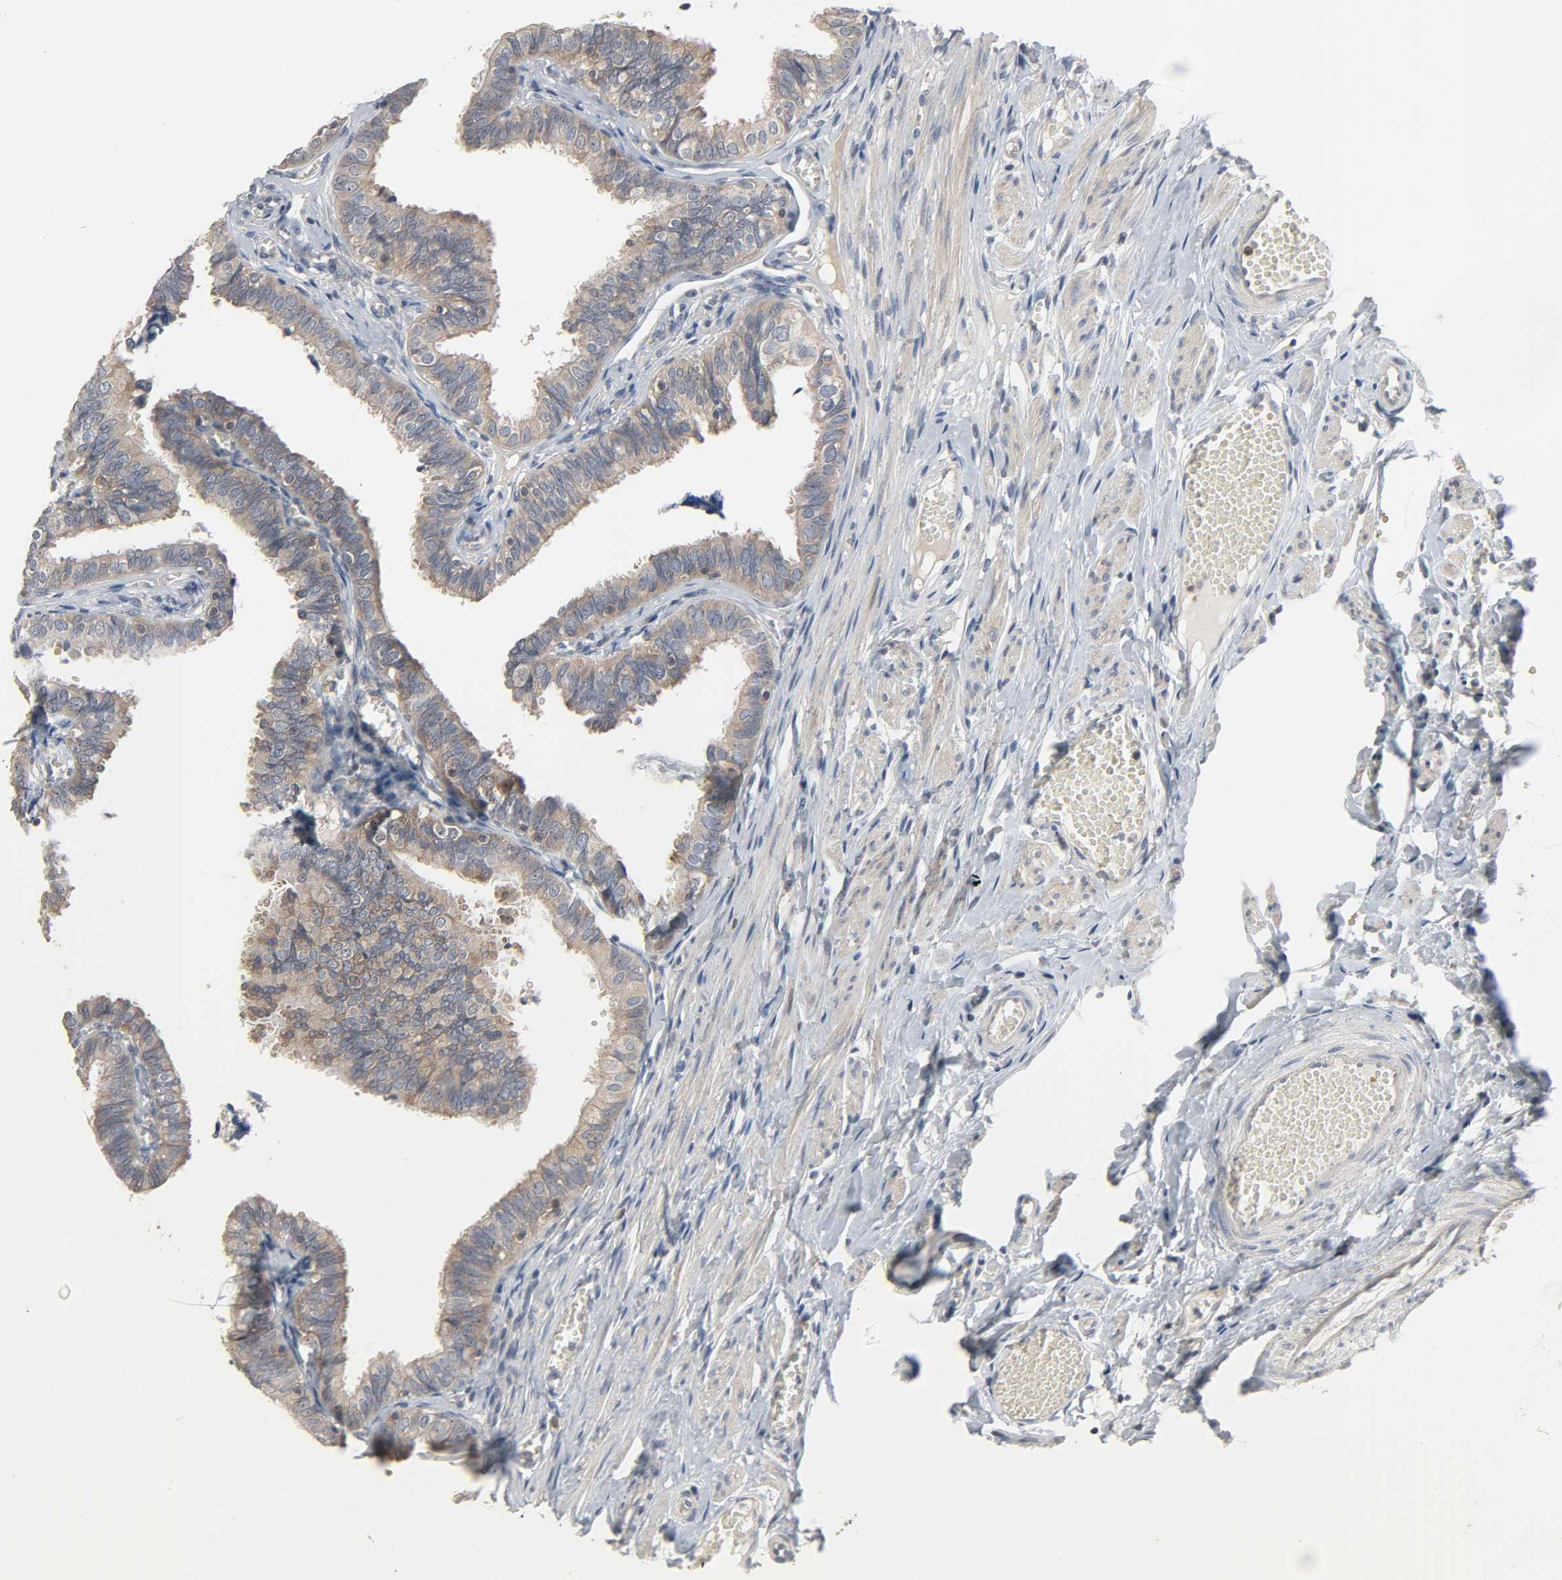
{"staining": {"intensity": "strong", "quantity": ">75%", "location": "cytoplasmic/membranous"}, "tissue": "fallopian tube", "cell_type": "Glandular cells", "image_type": "normal", "snomed": [{"axis": "morphology", "description": "Normal tissue, NOS"}, {"axis": "topography", "description": "Fallopian tube"}], "caption": "A micrograph of human fallopian tube stained for a protein reveals strong cytoplasmic/membranous brown staining in glandular cells. (DAB IHC with brightfield microscopy, high magnification).", "gene": "PLEKHA2", "patient": {"sex": "female", "age": 46}}